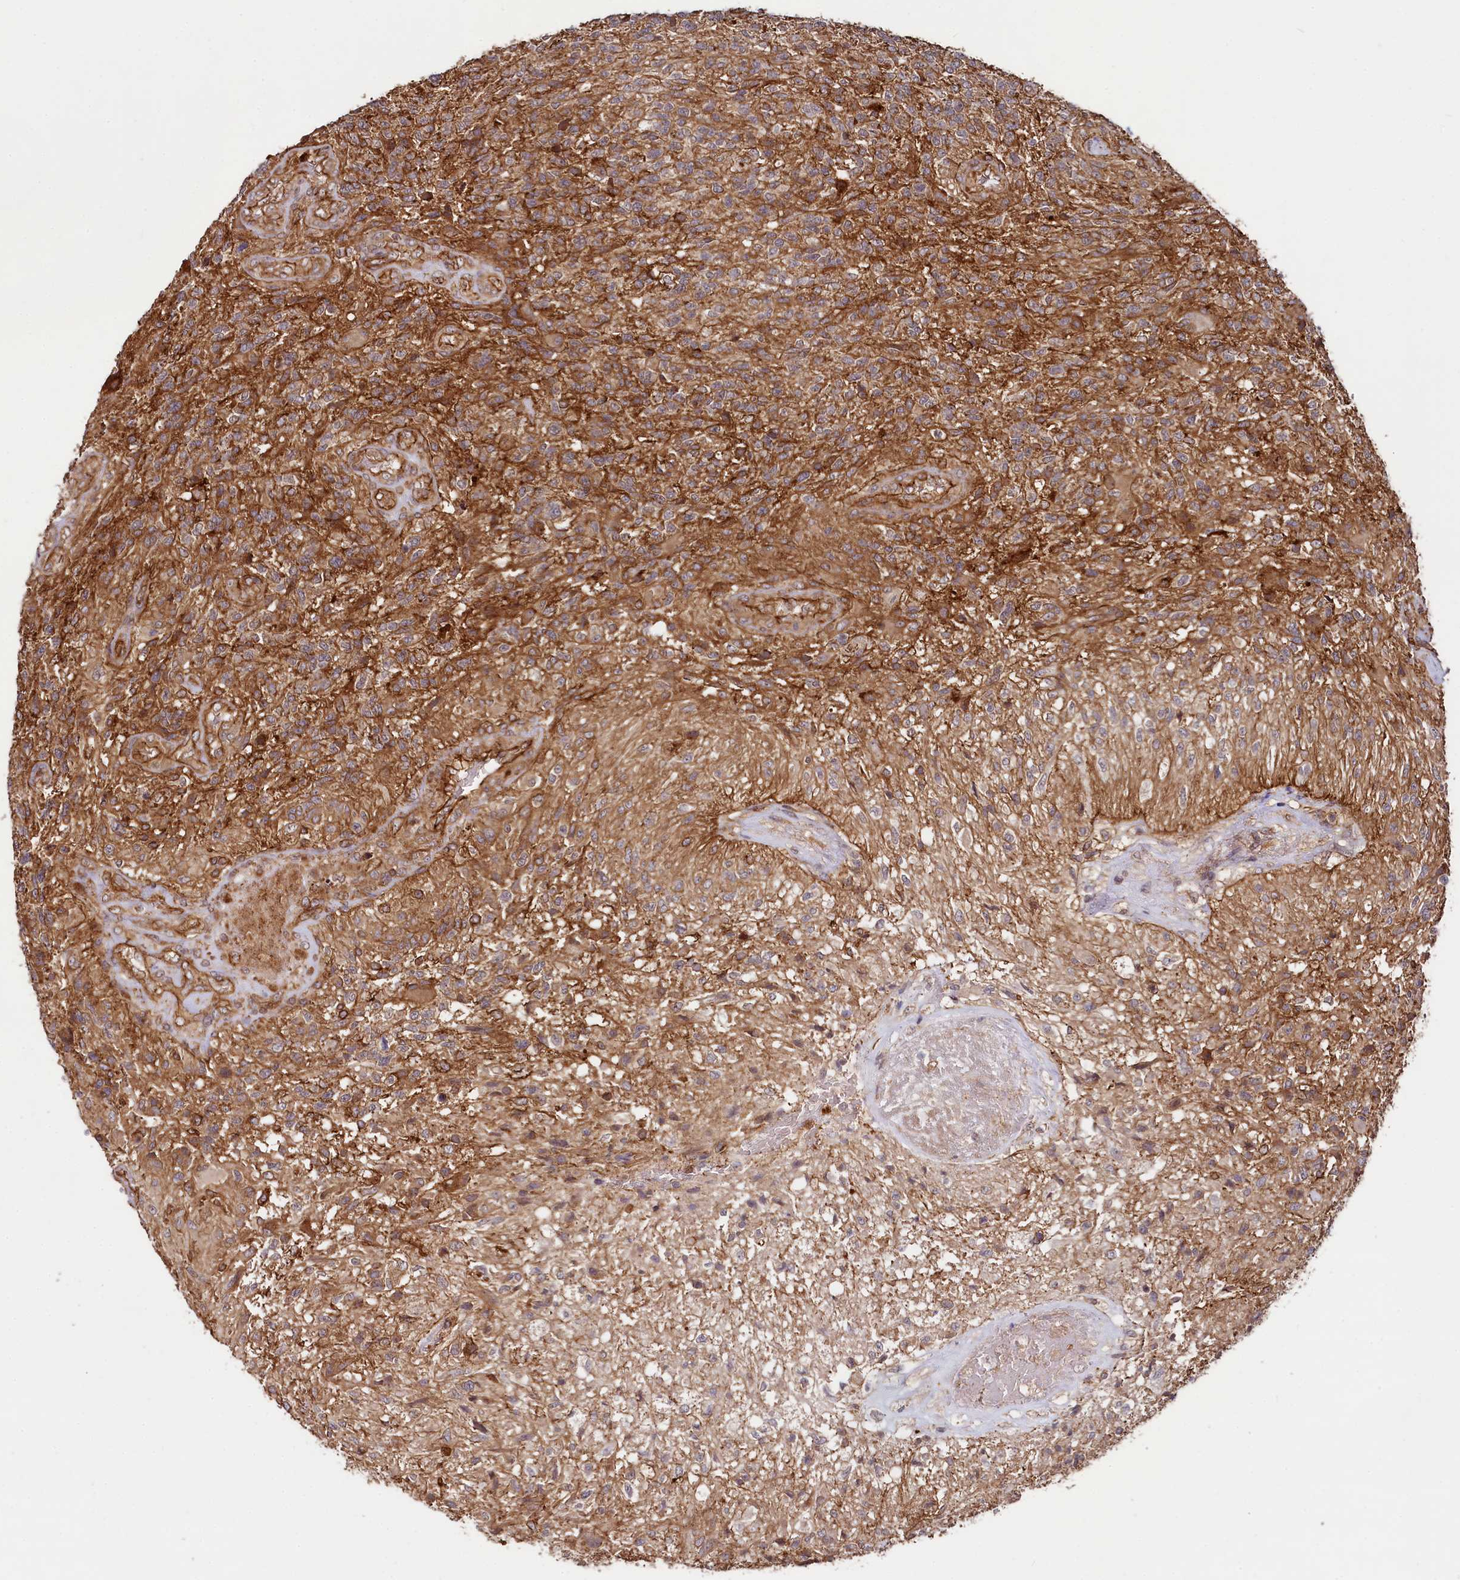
{"staining": {"intensity": "moderate", "quantity": ">75%", "location": "cytoplasmic/membranous"}, "tissue": "glioma", "cell_type": "Tumor cells", "image_type": "cancer", "snomed": [{"axis": "morphology", "description": "Glioma, malignant, High grade"}, {"axis": "topography", "description": "Brain"}], "caption": "Malignant high-grade glioma stained with a brown dye displays moderate cytoplasmic/membranous positive staining in approximately >75% of tumor cells.", "gene": "SVIP", "patient": {"sex": "male", "age": 56}}